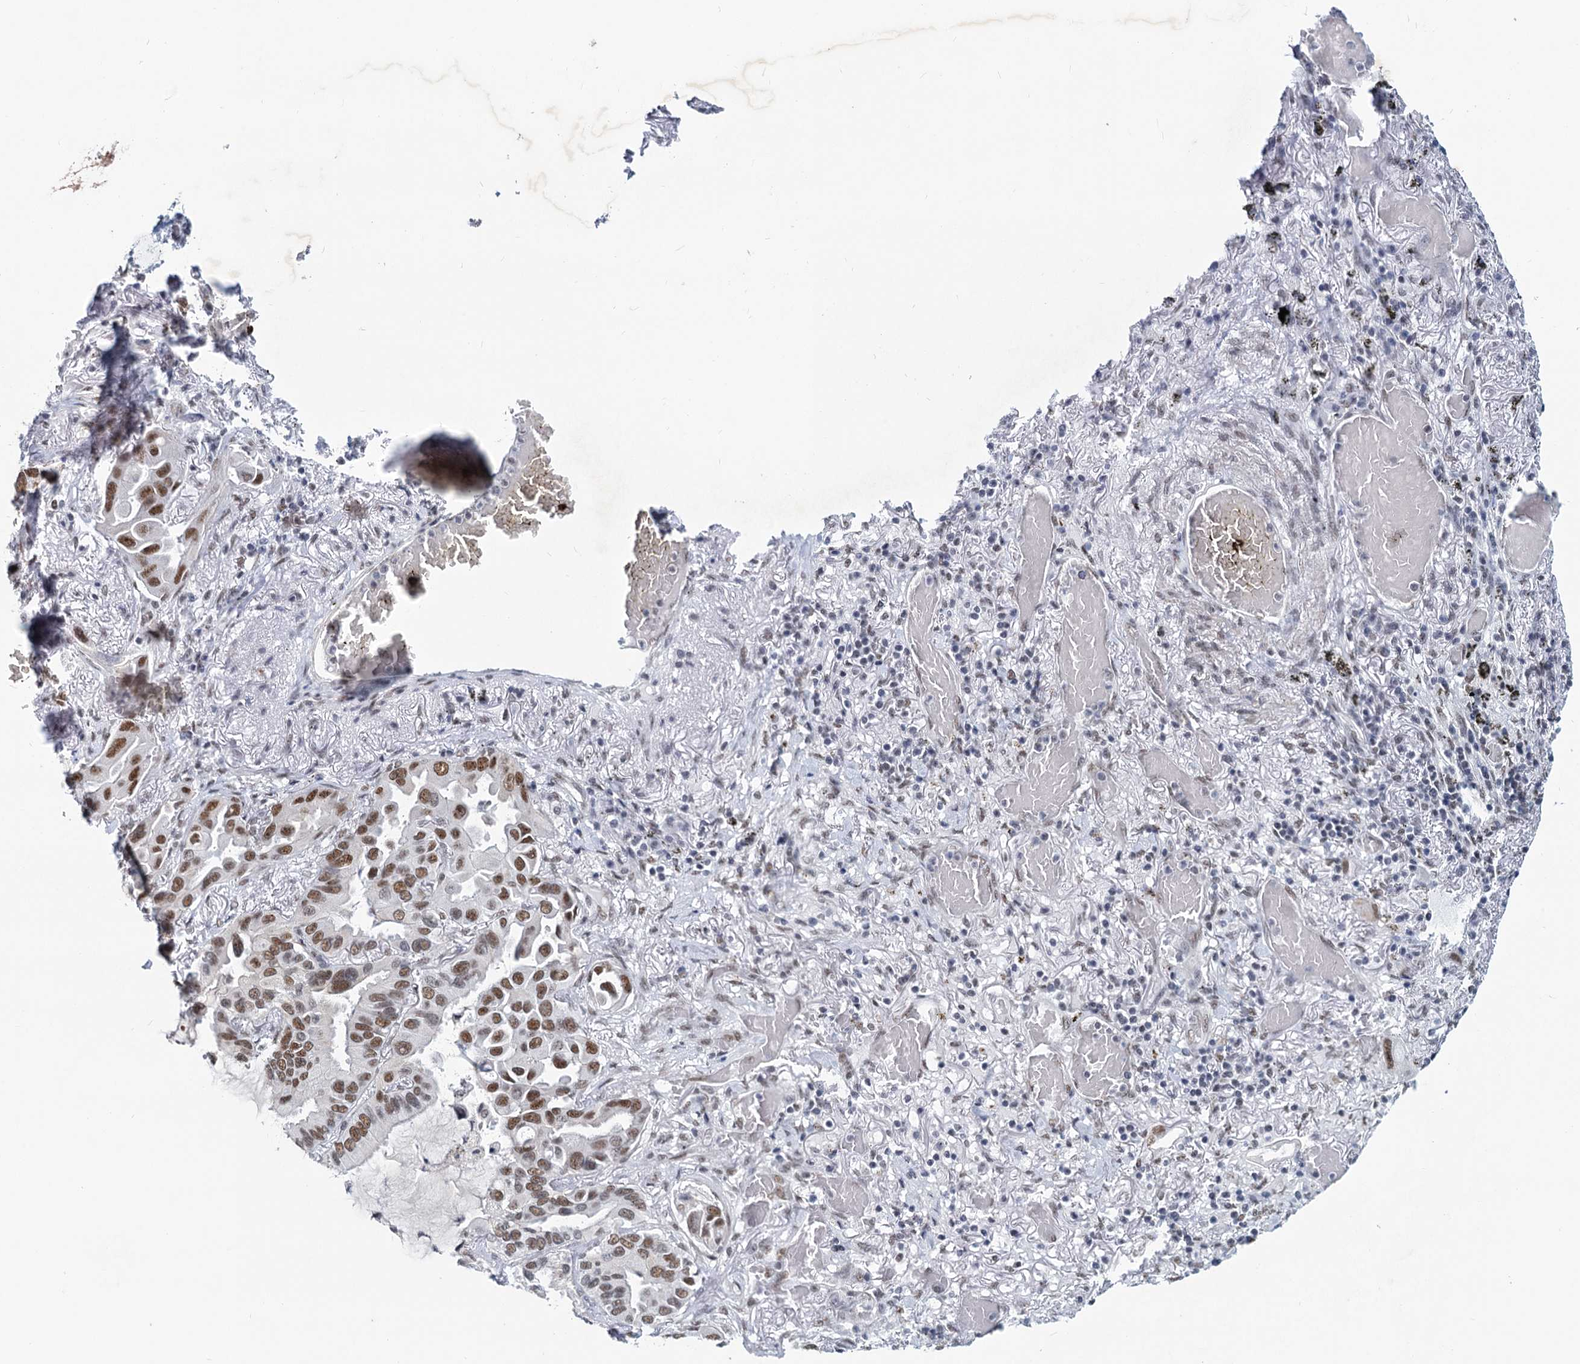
{"staining": {"intensity": "moderate", "quantity": ">75%", "location": "nuclear"}, "tissue": "lung cancer", "cell_type": "Tumor cells", "image_type": "cancer", "snomed": [{"axis": "morphology", "description": "Adenocarcinoma, NOS"}, {"axis": "topography", "description": "Lung"}], "caption": "Lung cancer (adenocarcinoma) tissue displays moderate nuclear expression in approximately >75% of tumor cells", "gene": "METTL14", "patient": {"sex": "male", "age": 64}}